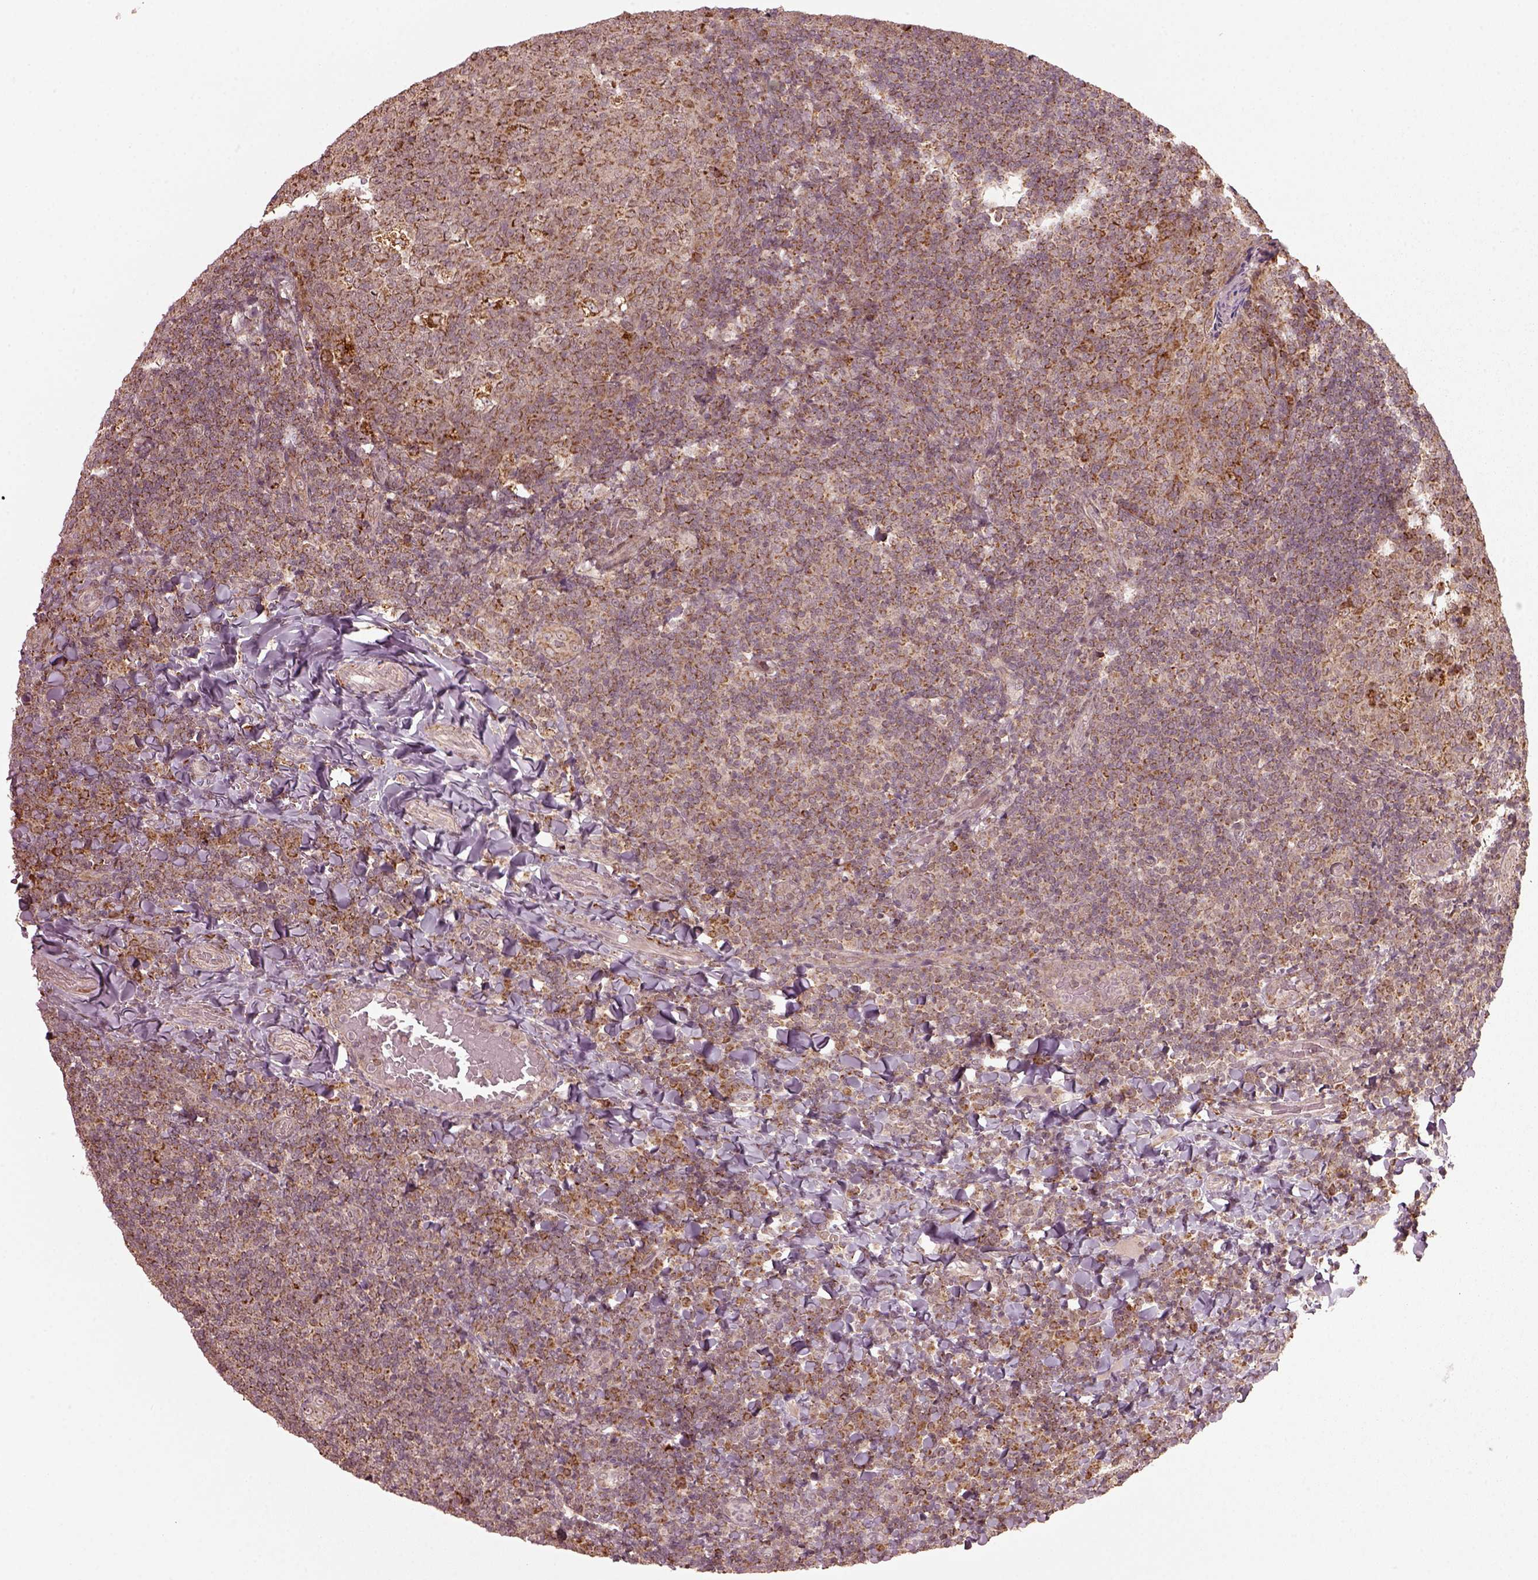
{"staining": {"intensity": "moderate", "quantity": ">75%", "location": "cytoplasmic/membranous"}, "tissue": "tonsil", "cell_type": "Germinal center cells", "image_type": "normal", "snomed": [{"axis": "morphology", "description": "Normal tissue, NOS"}, {"axis": "topography", "description": "Tonsil"}], "caption": "Protein expression analysis of normal human tonsil reveals moderate cytoplasmic/membranous expression in about >75% of germinal center cells. (DAB IHC with brightfield microscopy, high magnification).", "gene": "SEL1L3", "patient": {"sex": "male", "age": 17}}